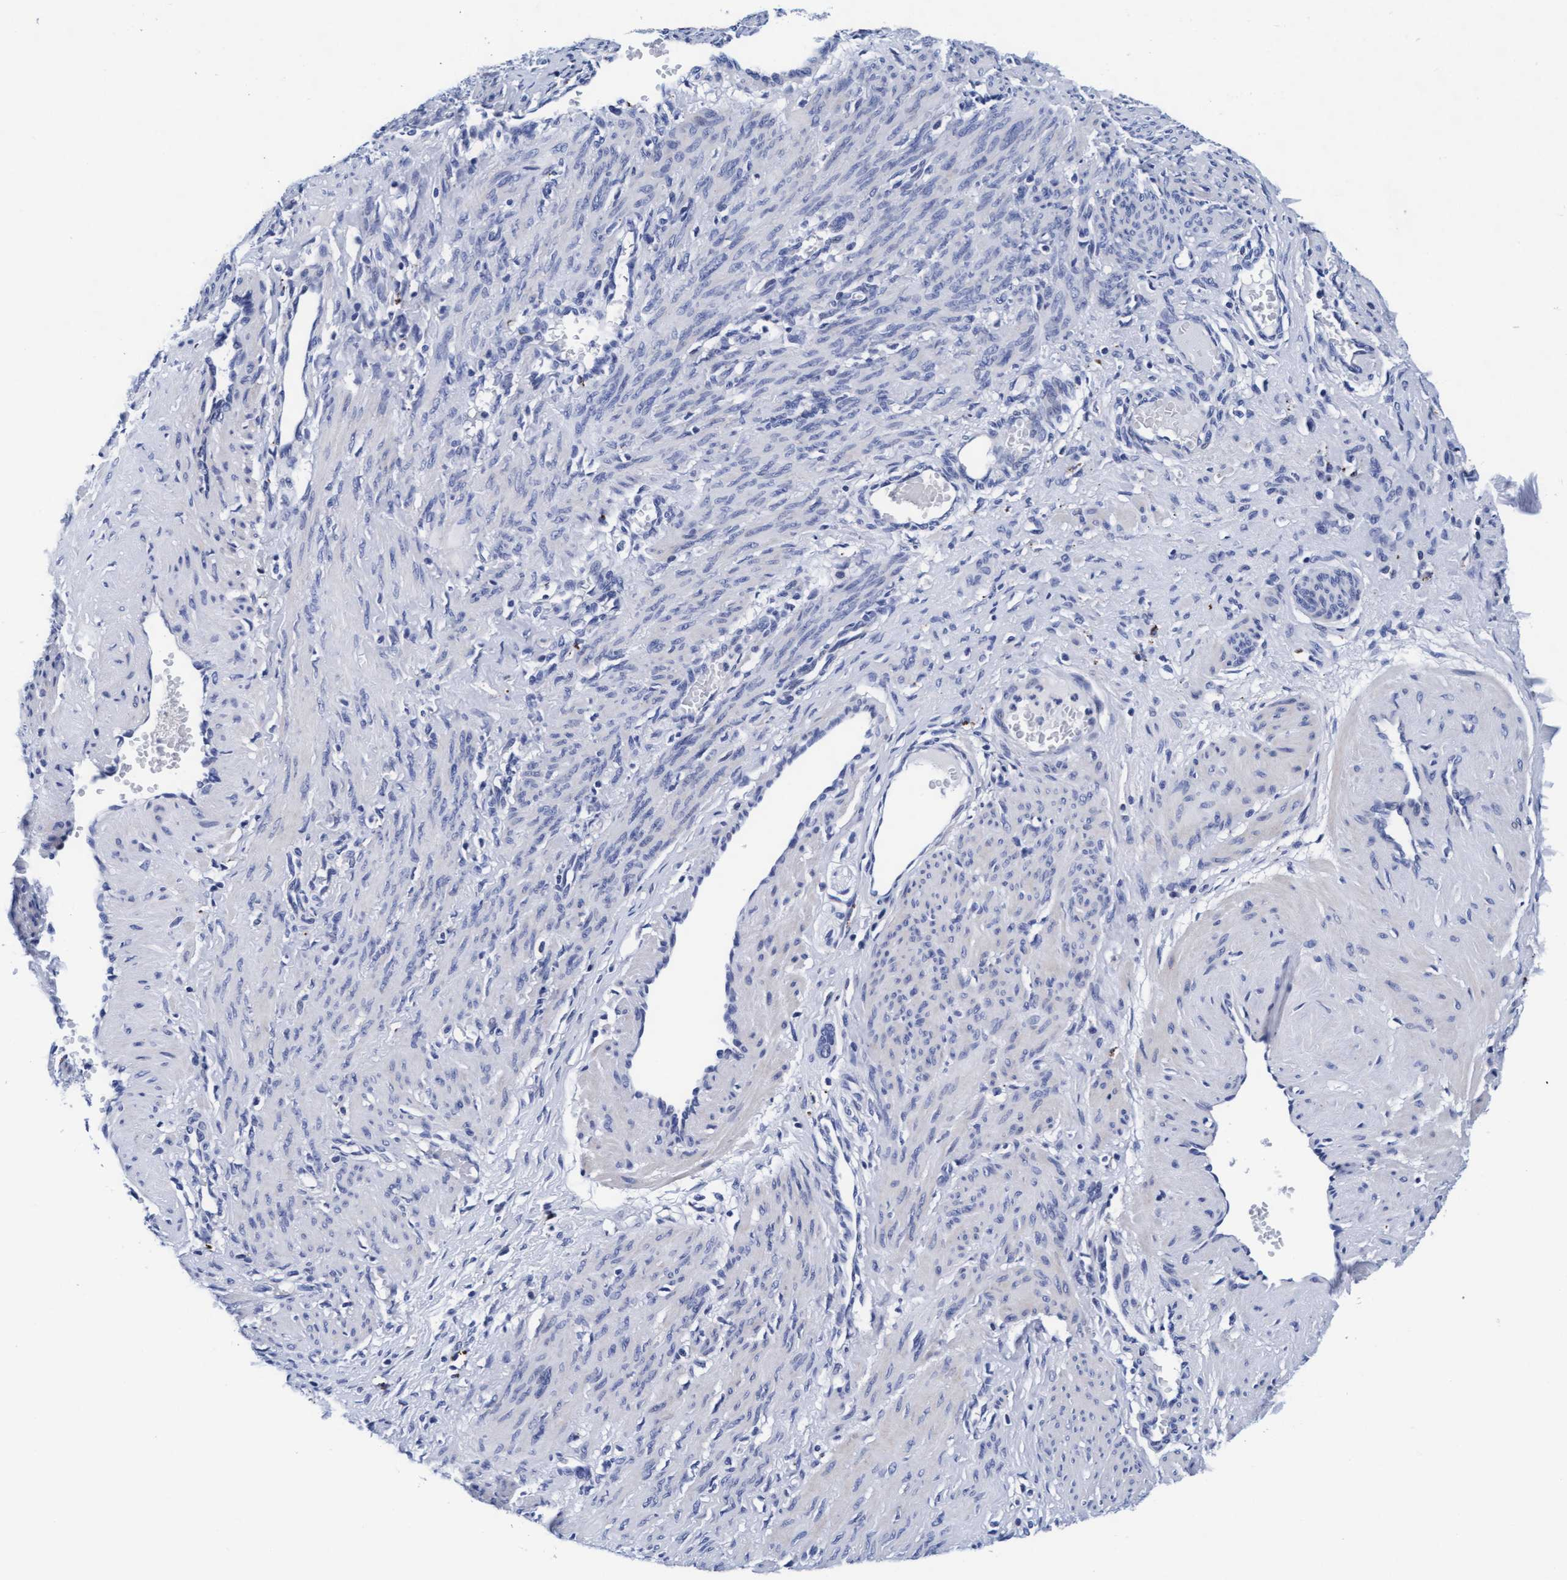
{"staining": {"intensity": "negative", "quantity": "none", "location": "none"}, "tissue": "smooth muscle", "cell_type": "Smooth muscle cells", "image_type": "normal", "snomed": [{"axis": "morphology", "description": "Normal tissue, NOS"}, {"axis": "topography", "description": "Endometrium"}], "caption": "This is a image of immunohistochemistry (IHC) staining of unremarkable smooth muscle, which shows no staining in smooth muscle cells. Nuclei are stained in blue.", "gene": "ARSG", "patient": {"sex": "female", "age": 33}}